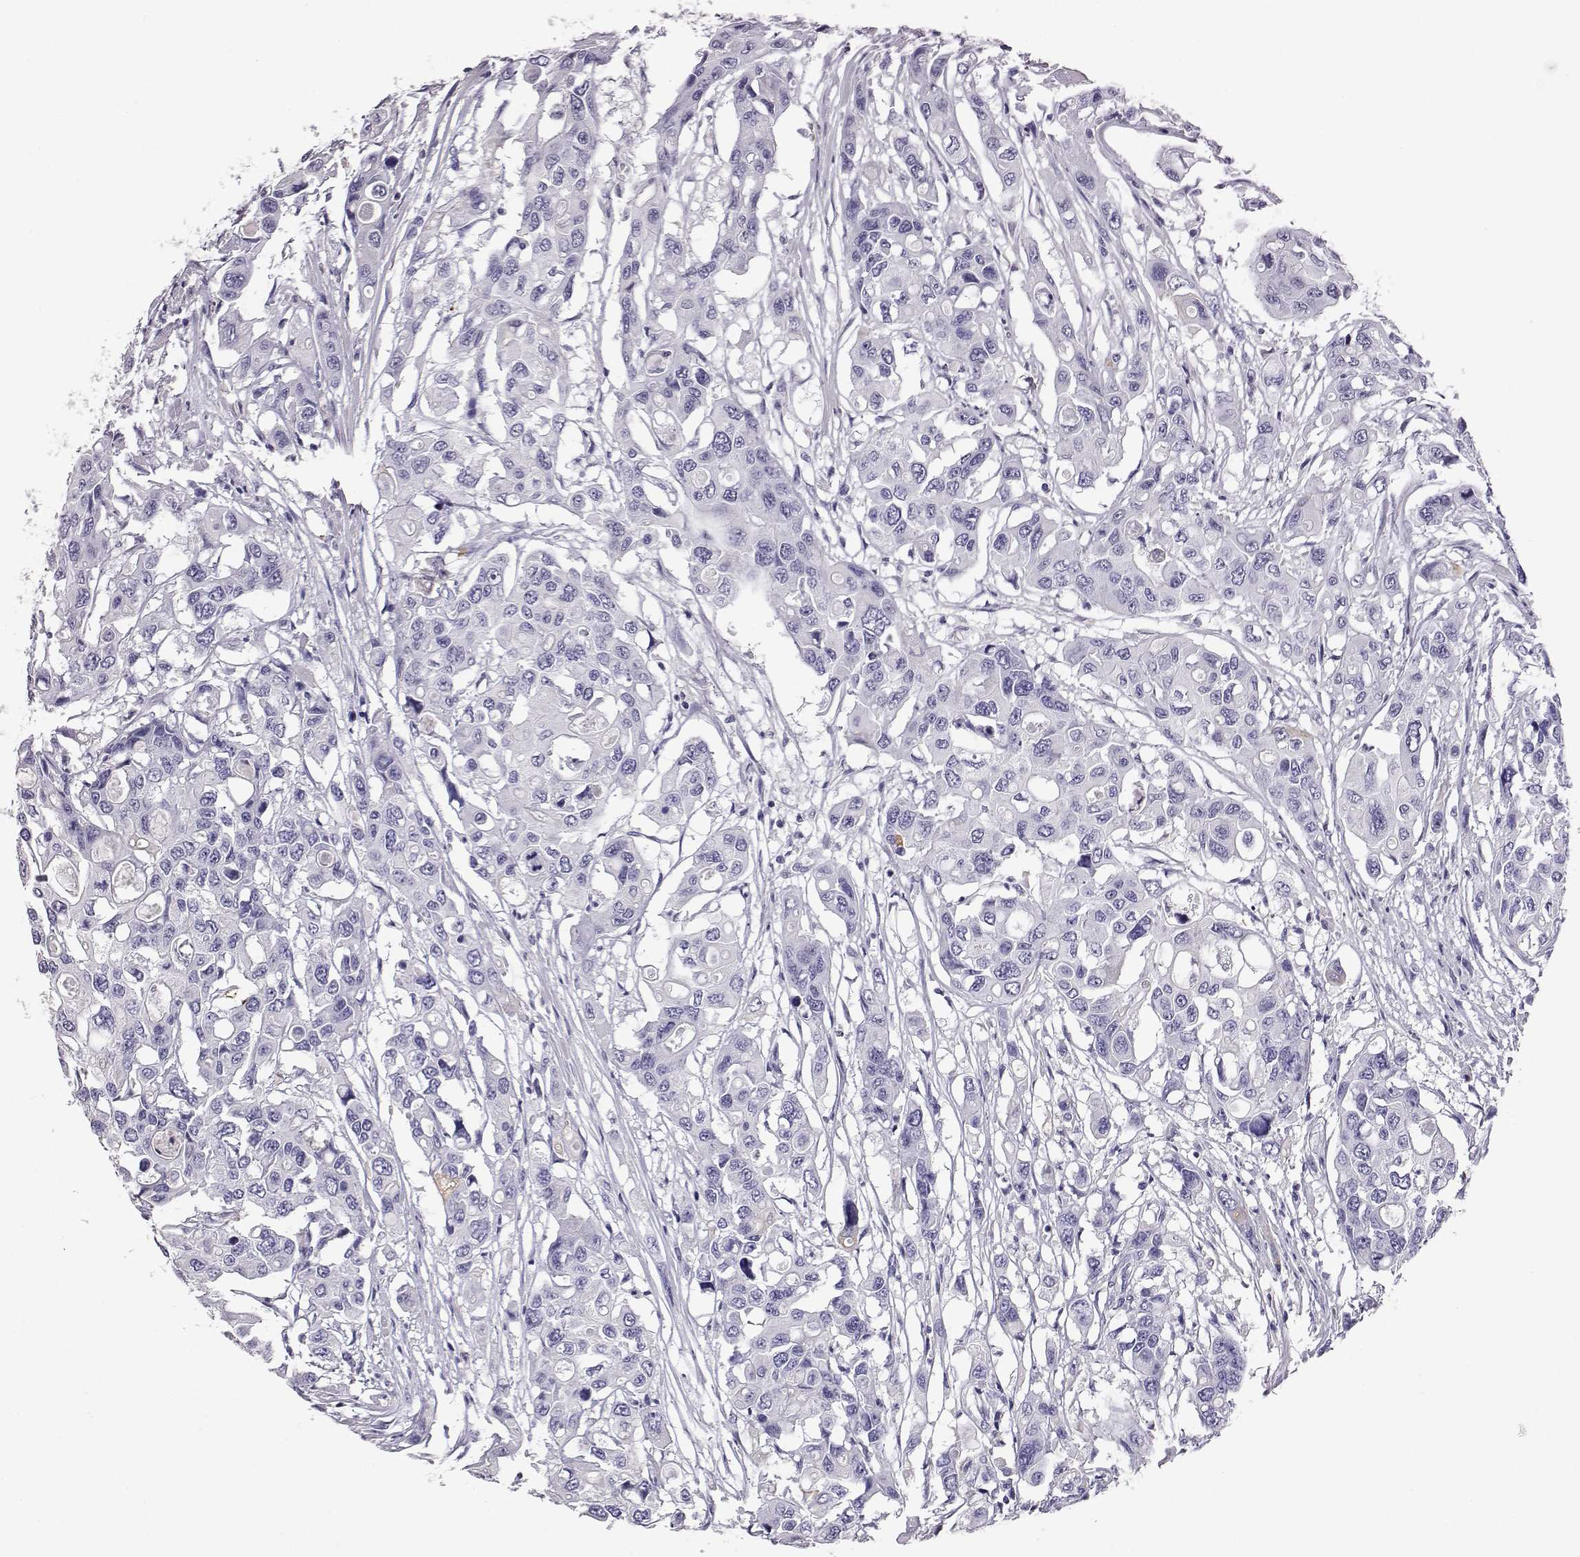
{"staining": {"intensity": "negative", "quantity": "none", "location": "none"}, "tissue": "colorectal cancer", "cell_type": "Tumor cells", "image_type": "cancer", "snomed": [{"axis": "morphology", "description": "Adenocarcinoma, NOS"}, {"axis": "topography", "description": "Colon"}], "caption": "Immunohistochemical staining of colorectal cancer exhibits no significant staining in tumor cells.", "gene": "AKR1B1", "patient": {"sex": "male", "age": 77}}